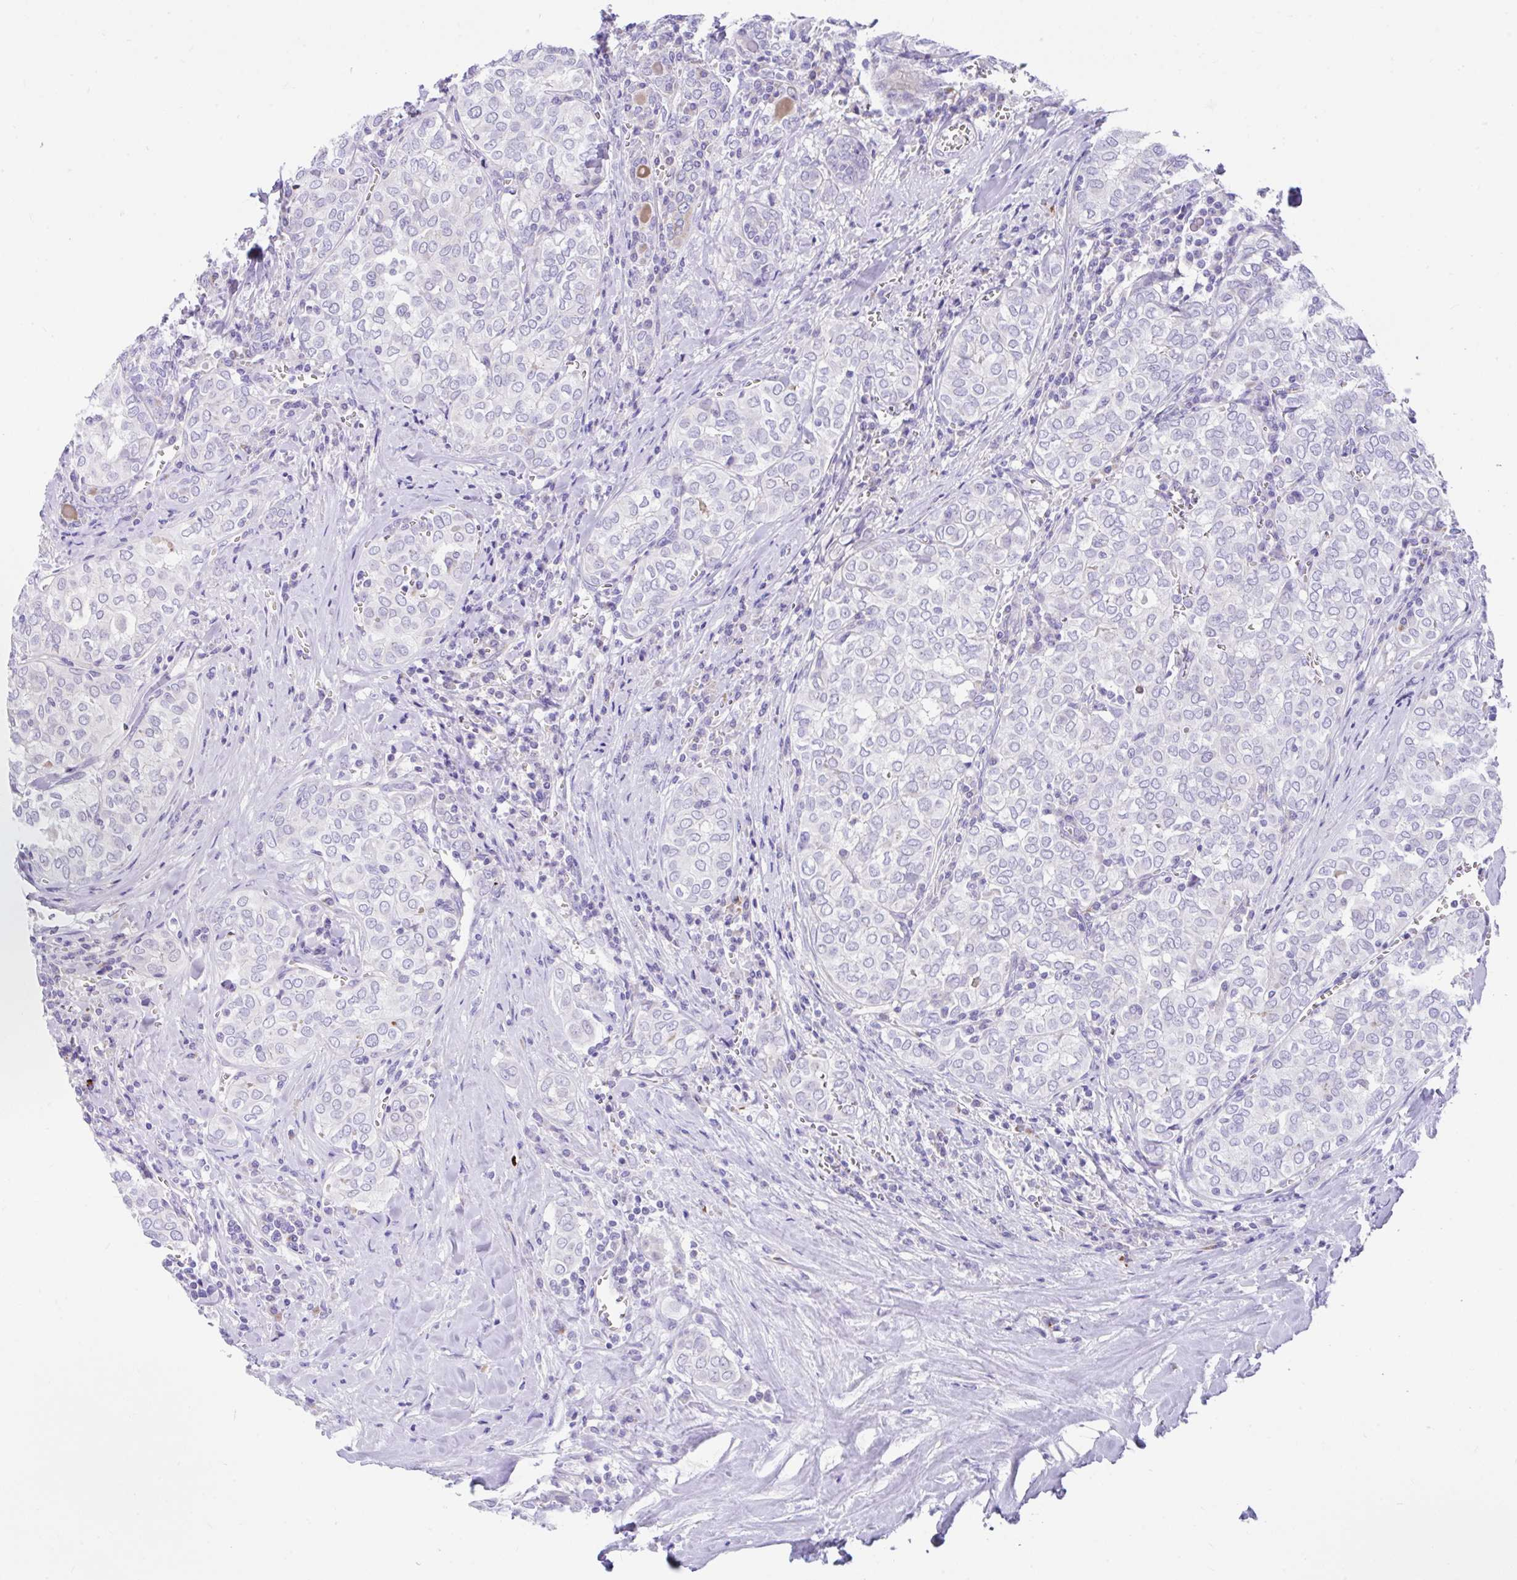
{"staining": {"intensity": "negative", "quantity": "none", "location": "none"}, "tissue": "thyroid cancer", "cell_type": "Tumor cells", "image_type": "cancer", "snomed": [{"axis": "morphology", "description": "Papillary adenocarcinoma, NOS"}, {"axis": "topography", "description": "Thyroid gland"}], "caption": "IHC micrograph of neoplastic tissue: thyroid cancer (papillary adenocarcinoma) stained with DAB shows no significant protein expression in tumor cells. (Immunohistochemistry, brightfield microscopy, high magnification).", "gene": "CCSAP", "patient": {"sex": "female", "age": 30}}